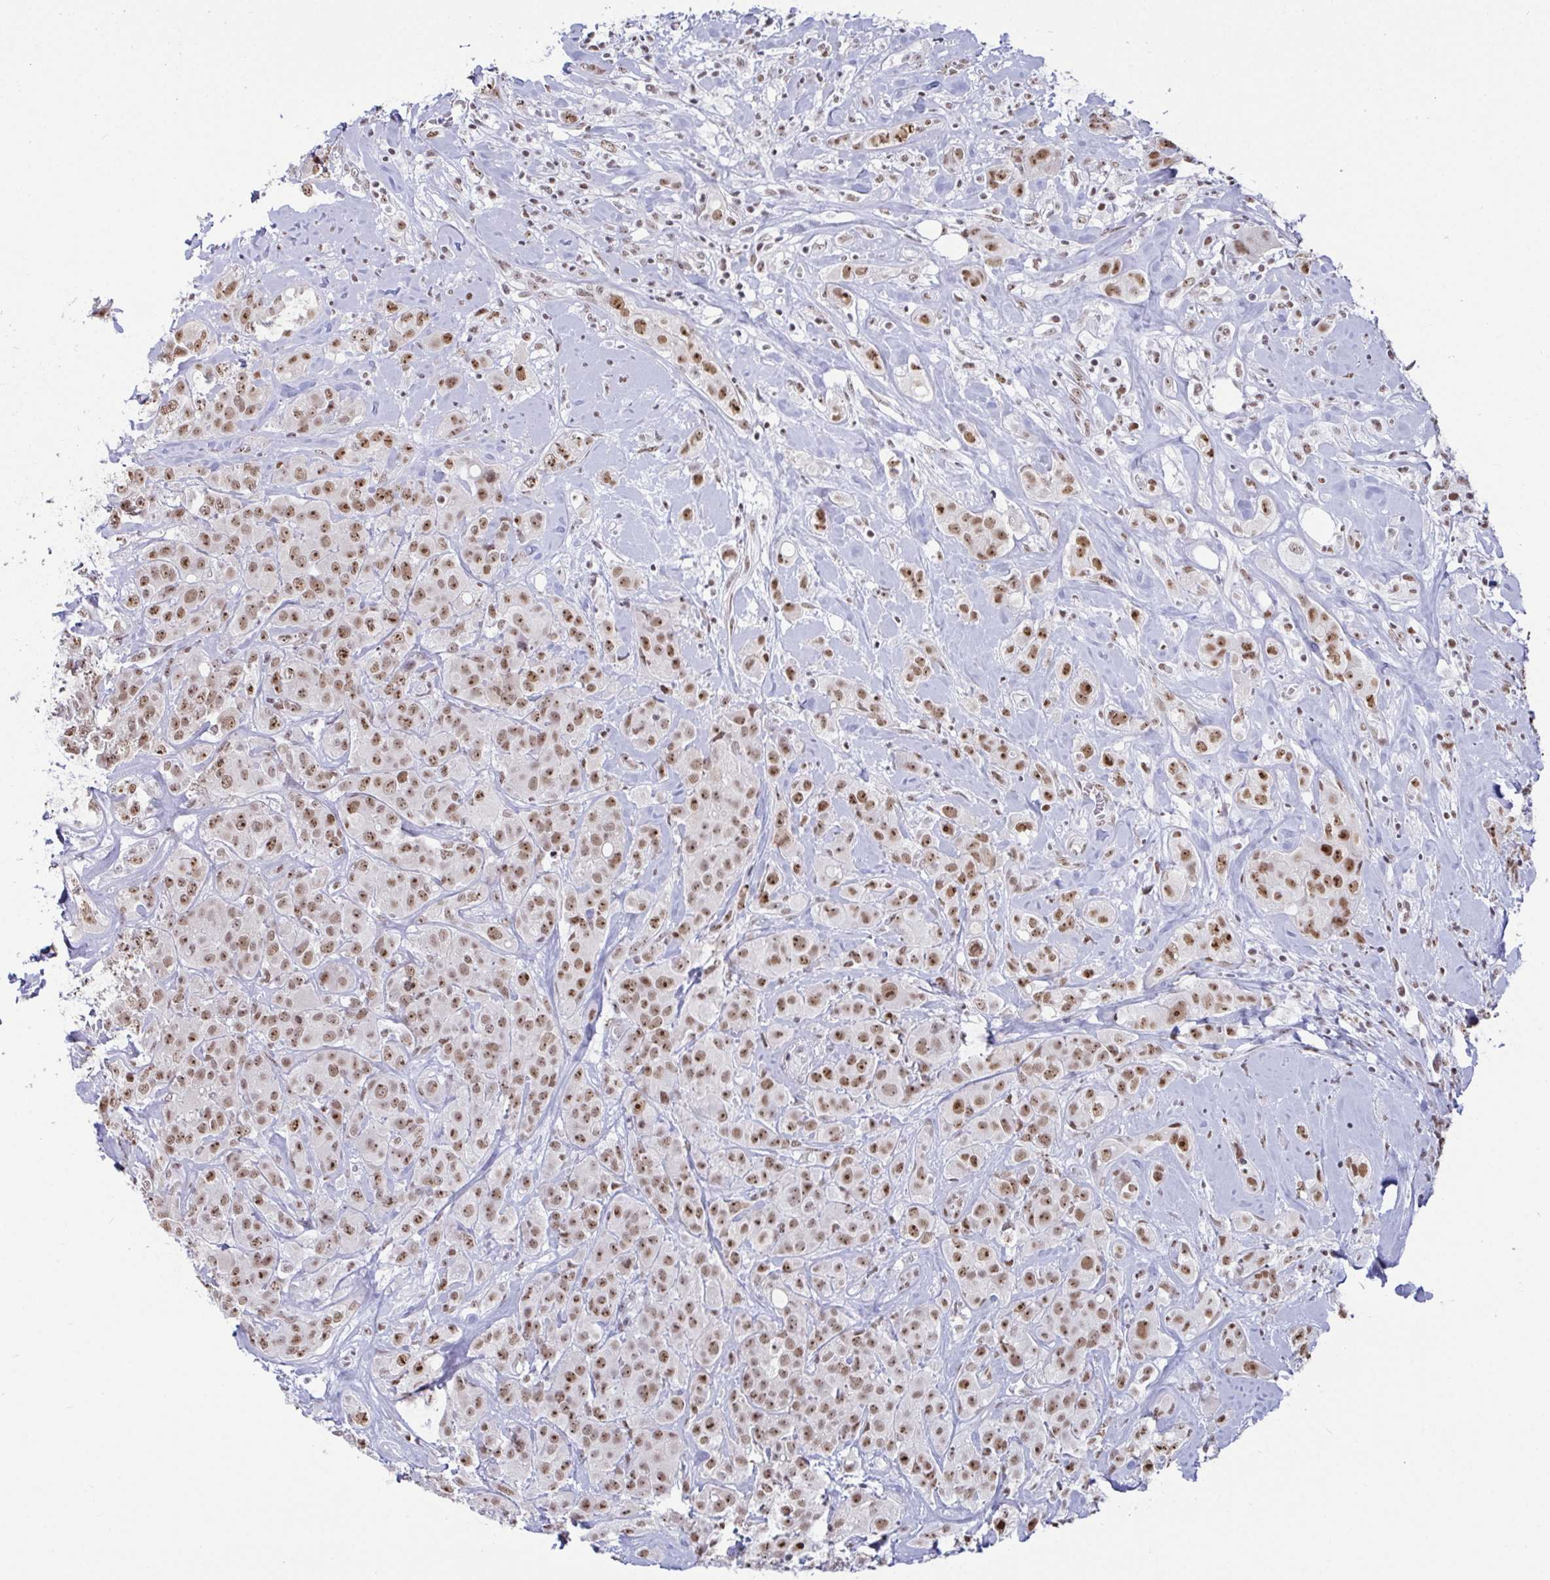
{"staining": {"intensity": "moderate", "quantity": ">75%", "location": "nuclear"}, "tissue": "breast cancer", "cell_type": "Tumor cells", "image_type": "cancer", "snomed": [{"axis": "morphology", "description": "Normal tissue, NOS"}, {"axis": "morphology", "description": "Duct carcinoma"}, {"axis": "topography", "description": "Breast"}], "caption": "Immunohistochemical staining of human breast intraductal carcinoma shows moderate nuclear protein expression in about >75% of tumor cells.", "gene": "SUPT16H", "patient": {"sex": "female", "age": 43}}